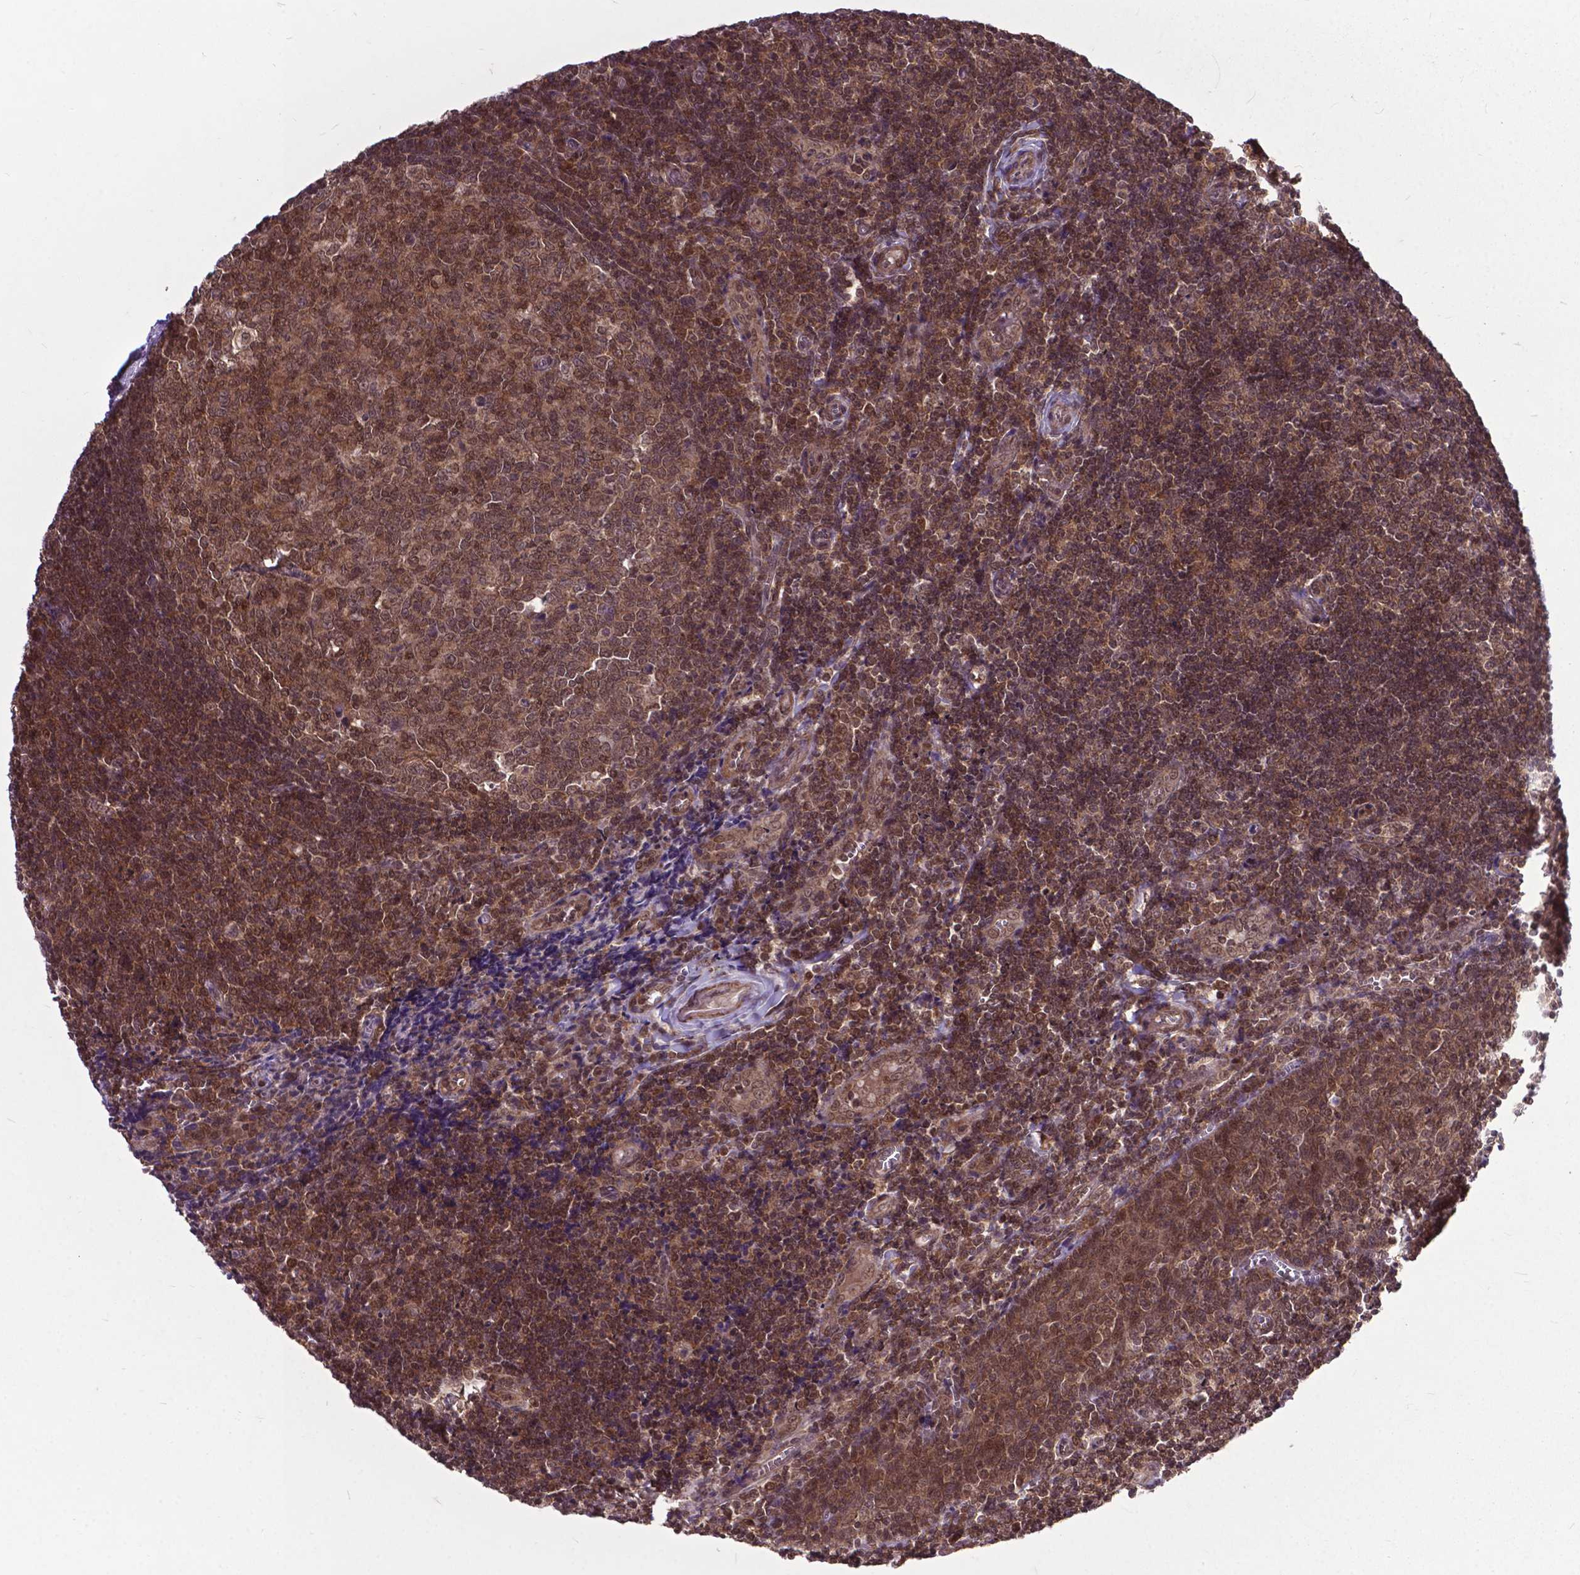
{"staining": {"intensity": "moderate", "quantity": ">75%", "location": "cytoplasmic/membranous,nuclear"}, "tissue": "tonsil", "cell_type": "Germinal center cells", "image_type": "normal", "snomed": [{"axis": "morphology", "description": "Normal tissue, NOS"}, {"axis": "morphology", "description": "Inflammation, NOS"}, {"axis": "topography", "description": "Tonsil"}], "caption": "Moderate cytoplasmic/membranous,nuclear staining is appreciated in about >75% of germinal center cells in normal tonsil. The staining was performed using DAB to visualize the protein expression in brown, while the nuclei were stained in blue with hematoxylin (Magnification: 20x).", "gene": "OTUB1", "patient": {"sex": "female", "age": 31}}